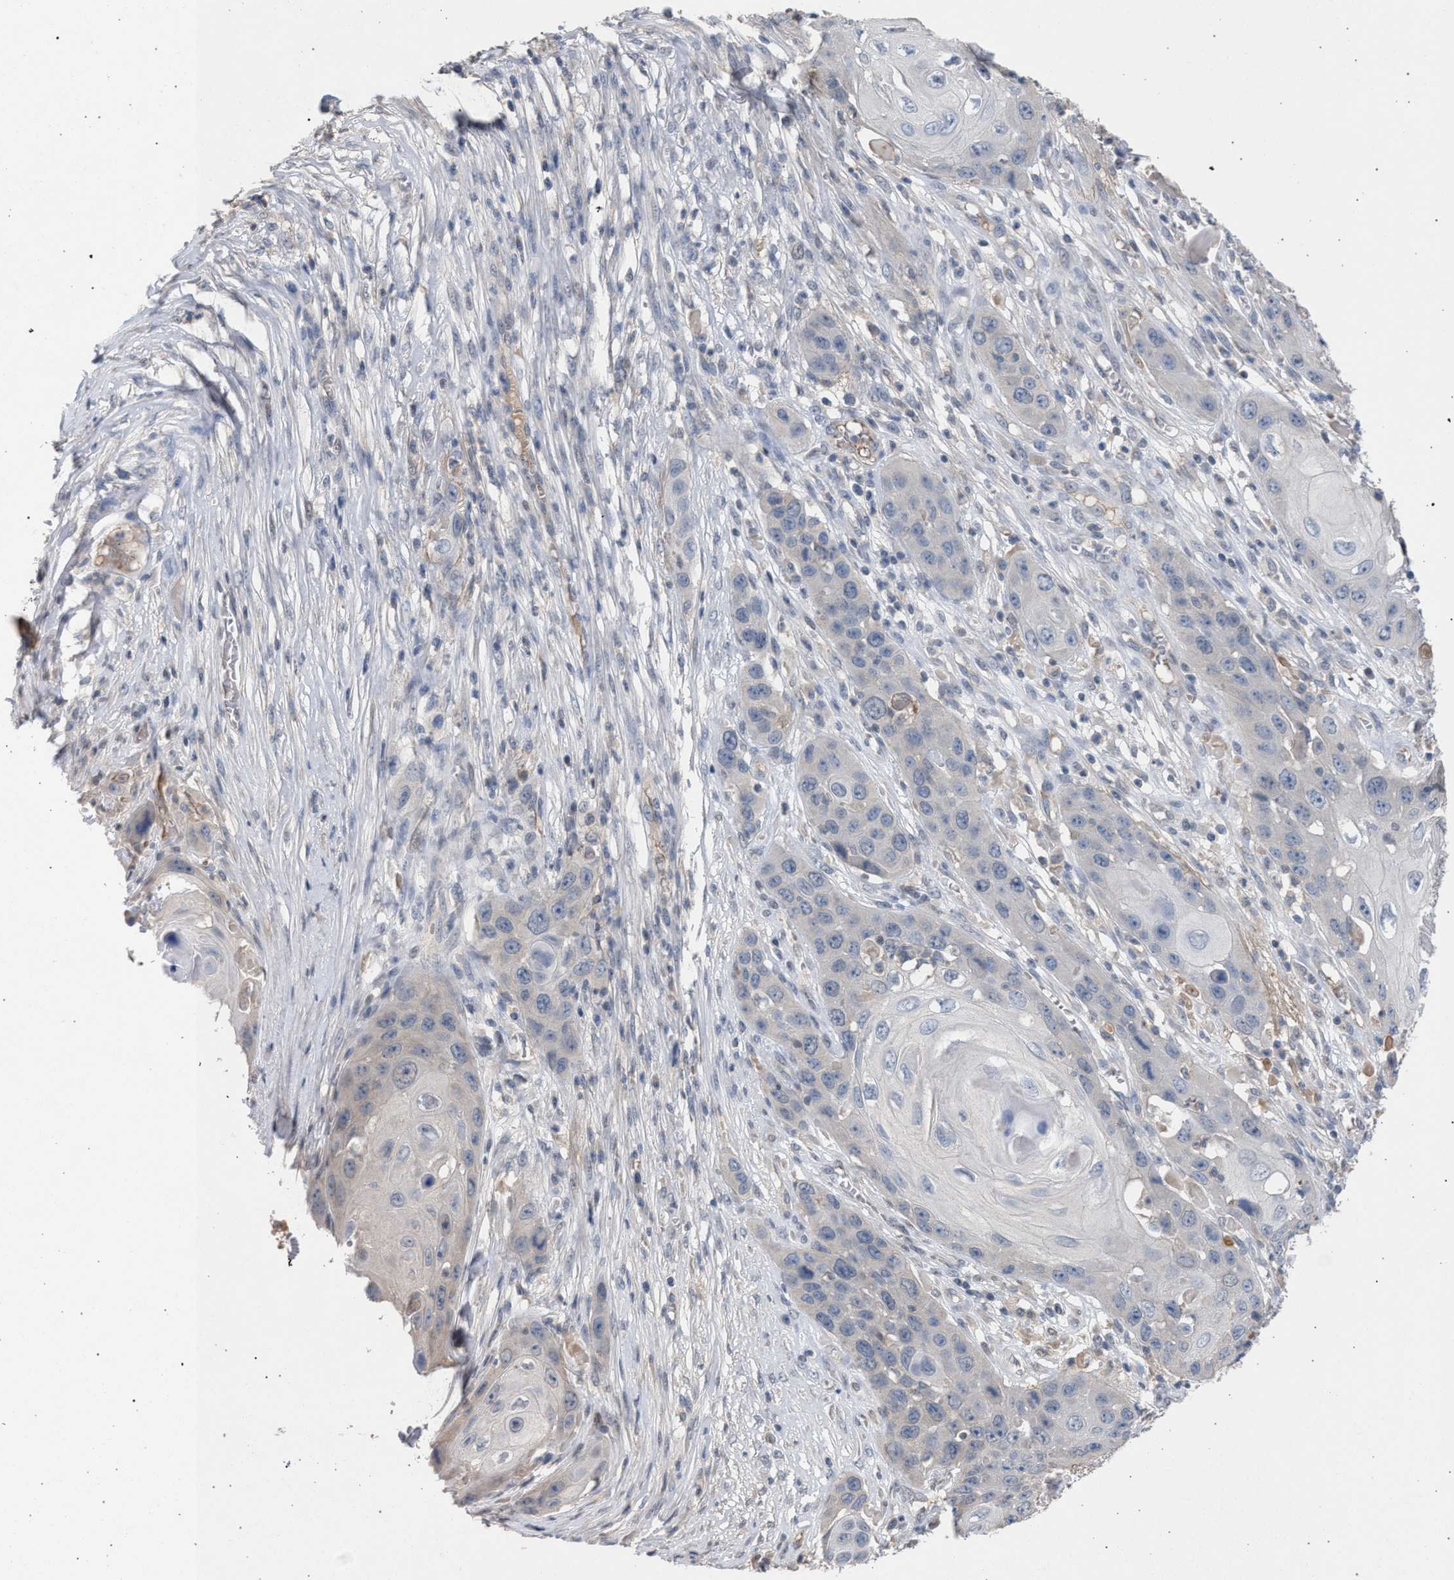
{"staining": {"intensity": "negative", "quantity": "none", "location": "none"}, "tissue": "skin cancer", "cell_type": "Tumor cells", "image_type": "cancer", "snomed": [{"axis": "morphology", "description": "Squamous cell carcinoma, NOS"}, {"axis": "topography", "description": "Skin"}], "caption": "Immunohistochemistry image of neoplastic tissue: skin cancer stained with DAB shows no significant protein staining in tumor cells.", "gene": "TECPR1", "patient": {"sex": "male", "age": 55}}